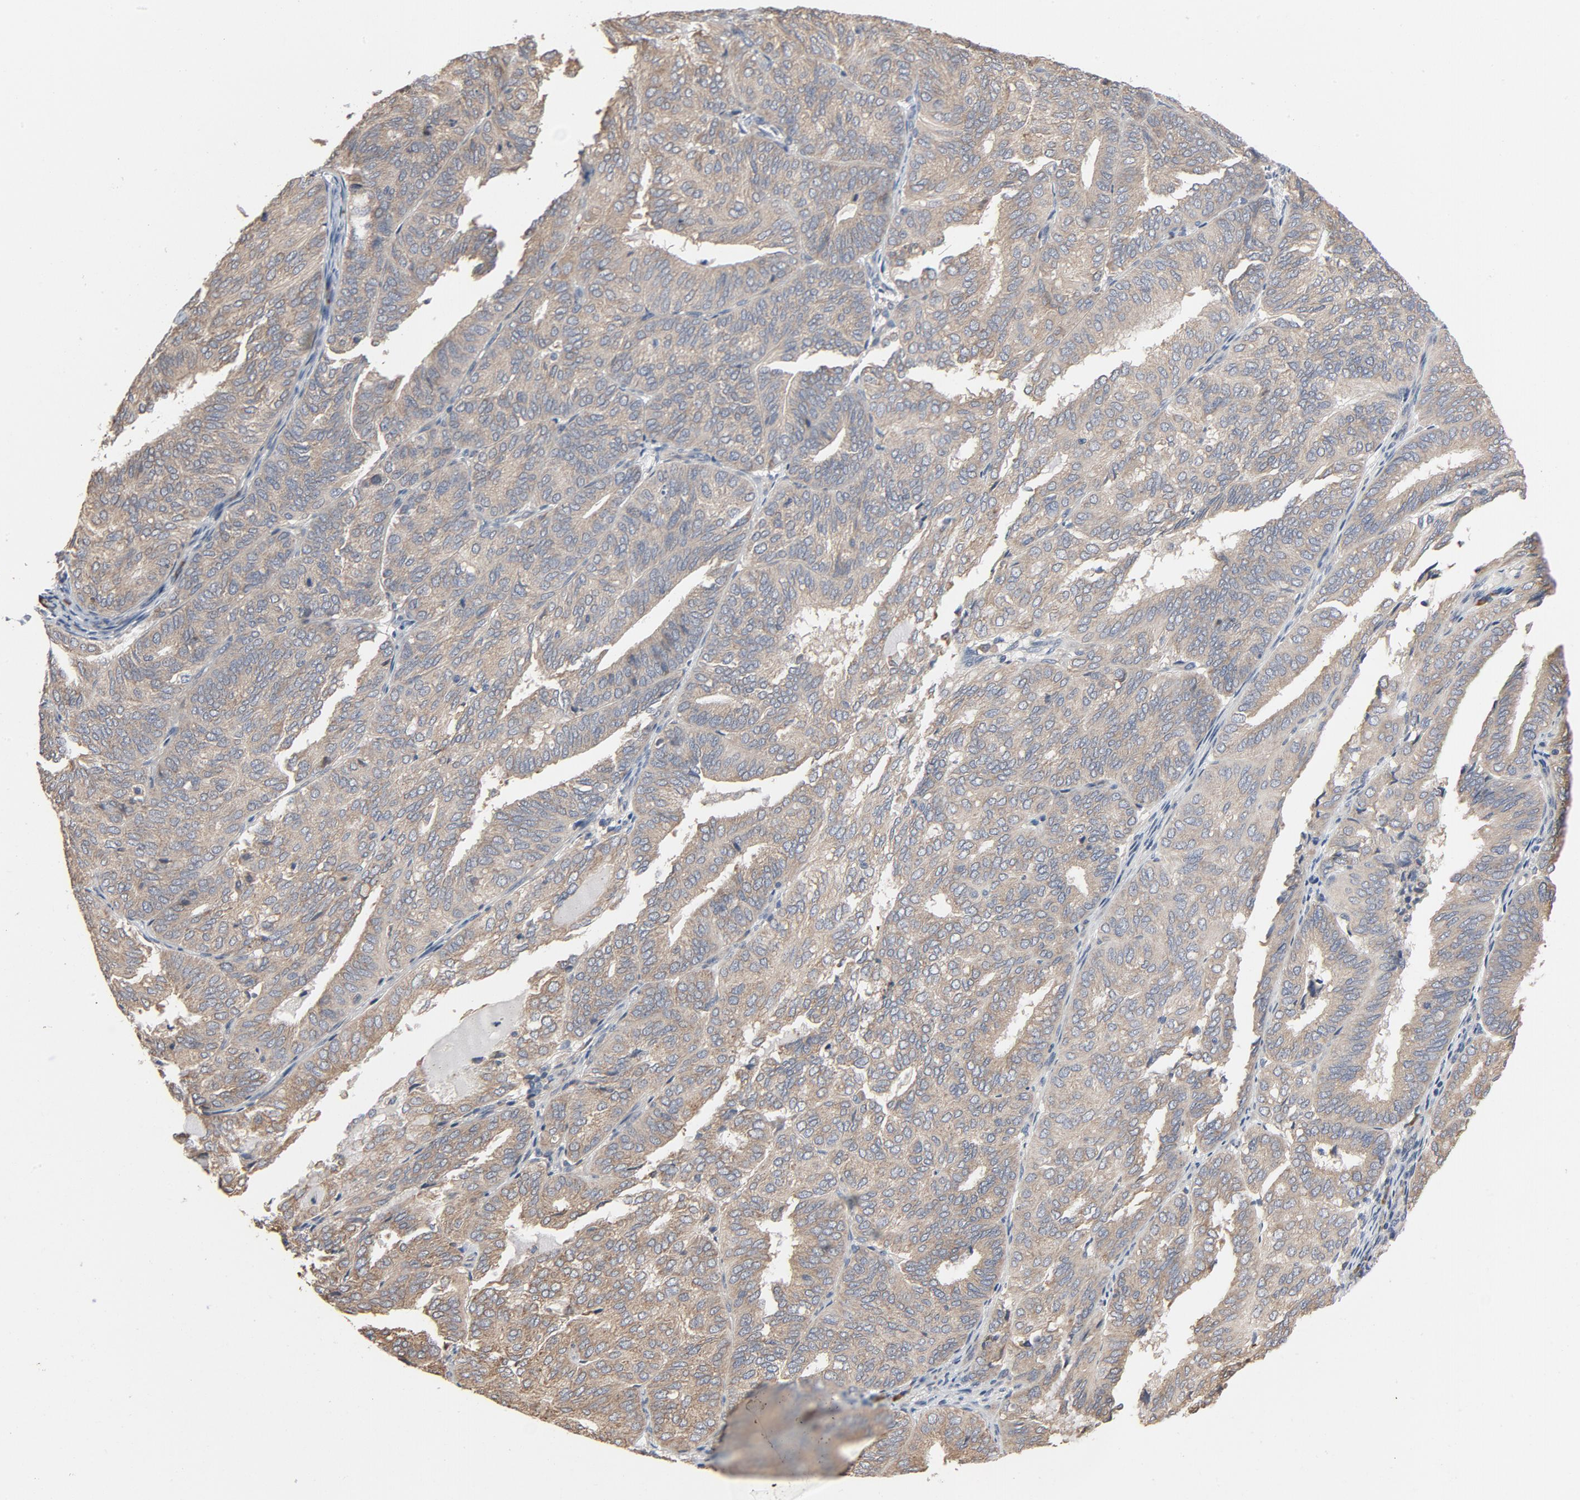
{"staining": {"intensity": "weak", "quantity": ">75%", "location": "cytoplasmic/membranous"}, "tissue": "endometrial cancer", "cell_type": "Tumor cells", "image_type": "cancer", "snomed": [{"axis": "morphology", "description": "Adenocarcinoma, NOS"}, {"axis": "topography", "description": "Endometrium"}], "caption": "Adenocarcinoma (endometrial) tissue shows weak cytoplasmic/membranous expression in about >75% of tumor cells, visualized by immunohistochemistry.", "gene": "TLR4", "patient": {"sex": "female", "age": 59}}